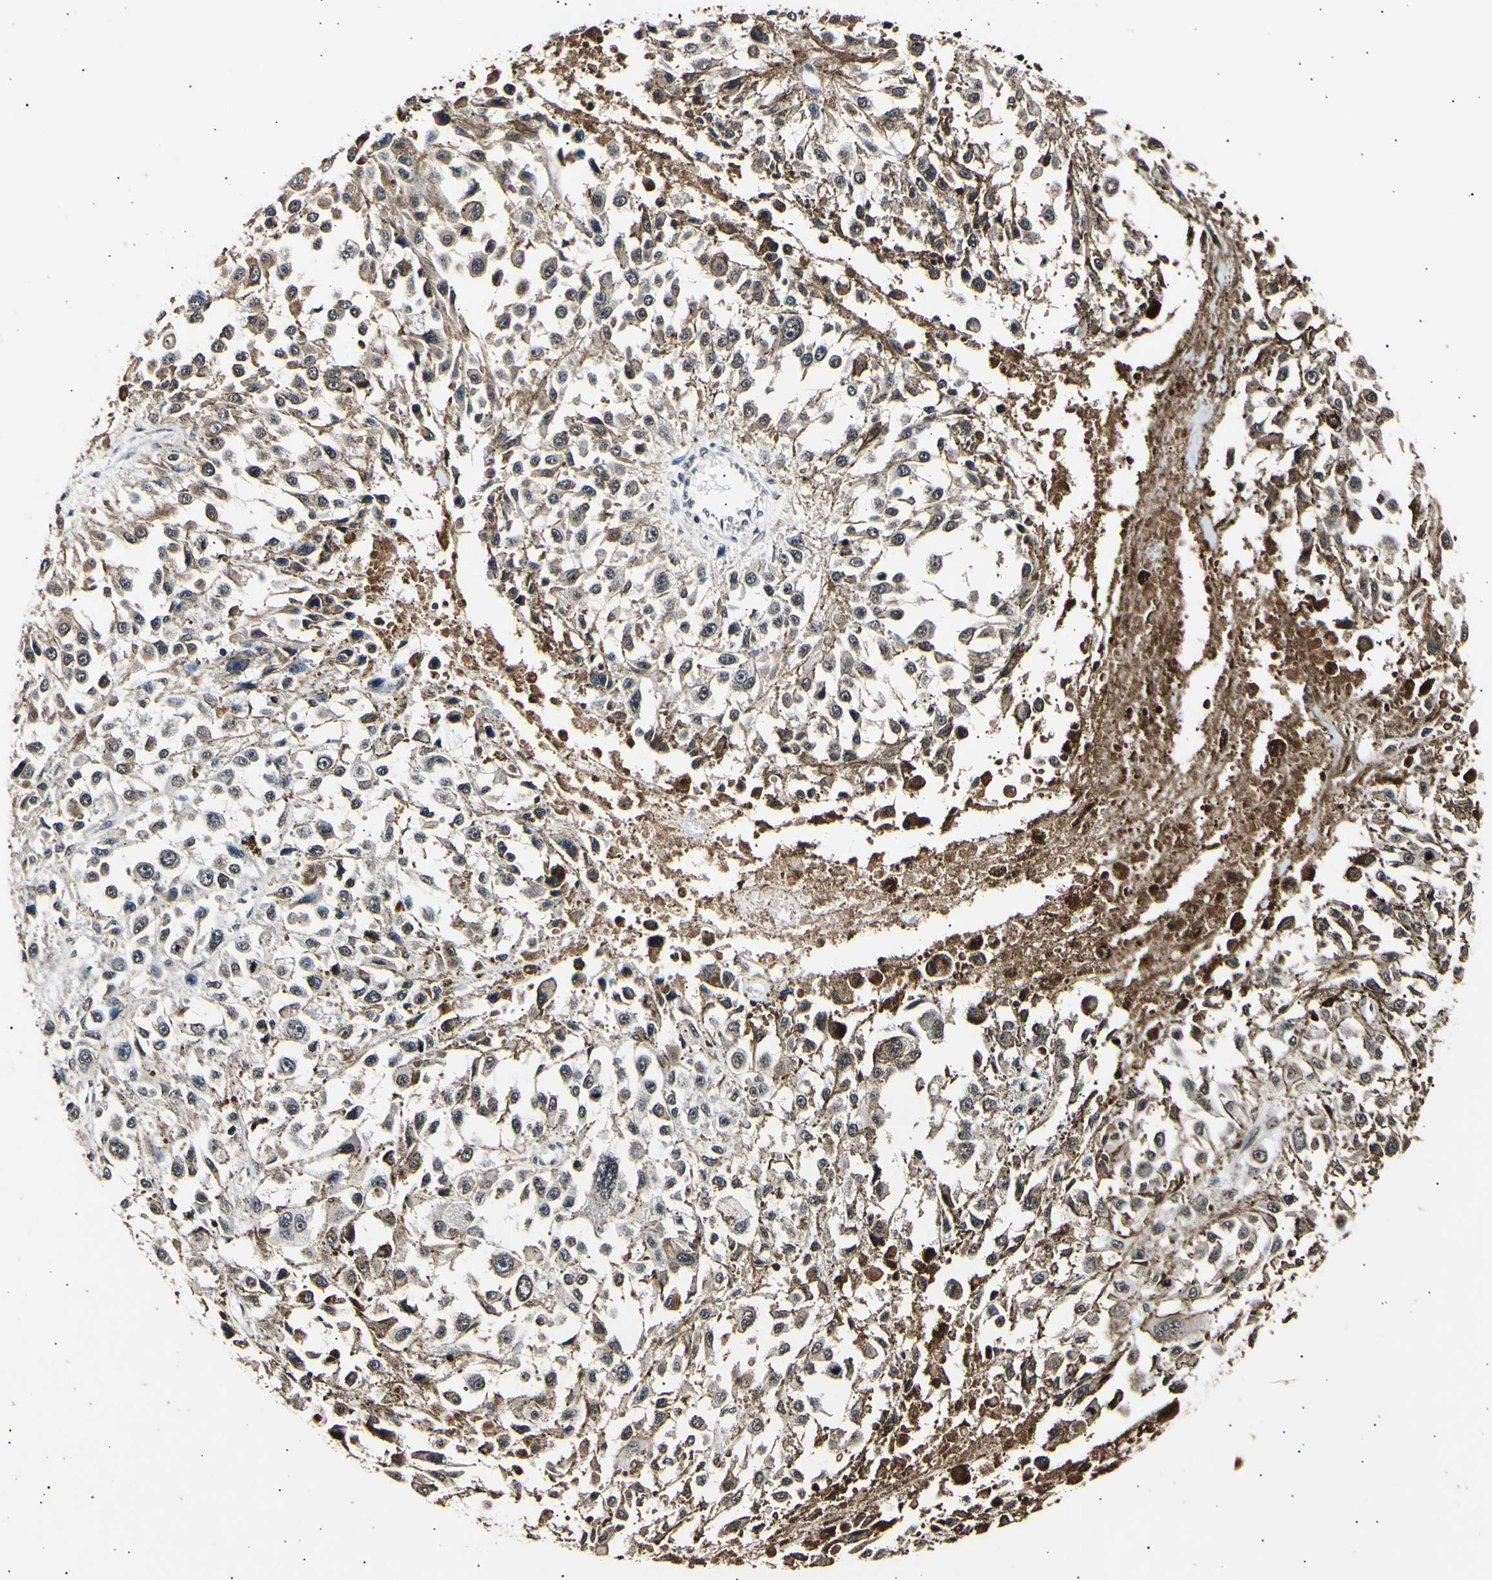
{"staining": {"intensity": "weak", "quantity": "25%-75%", "location": "cytoplasmic/membranous,nuclear"}, "tissue": "melanoma", "cell_type": "Tumor cells", "image_type": "cancer", "snomed": [{"axis": "morphology", "description": "Malignant melanoma, Metastatic site"}, {"axis": "topography", "description": "Lymph node"}], "caption": "An image of human malignant melanoma (metastatic site) stained for a protein shows weak cytoplasmic/membranous and nuclear brown staining in tumor cells. The staining was performed using DAB to visualize the protein expression in brown, while the nuclei were stained in blue with hematoxylin (Magnification: 20x).", "gene": "ANAPC7", "patient": {"sex": "male", "age": 59}}